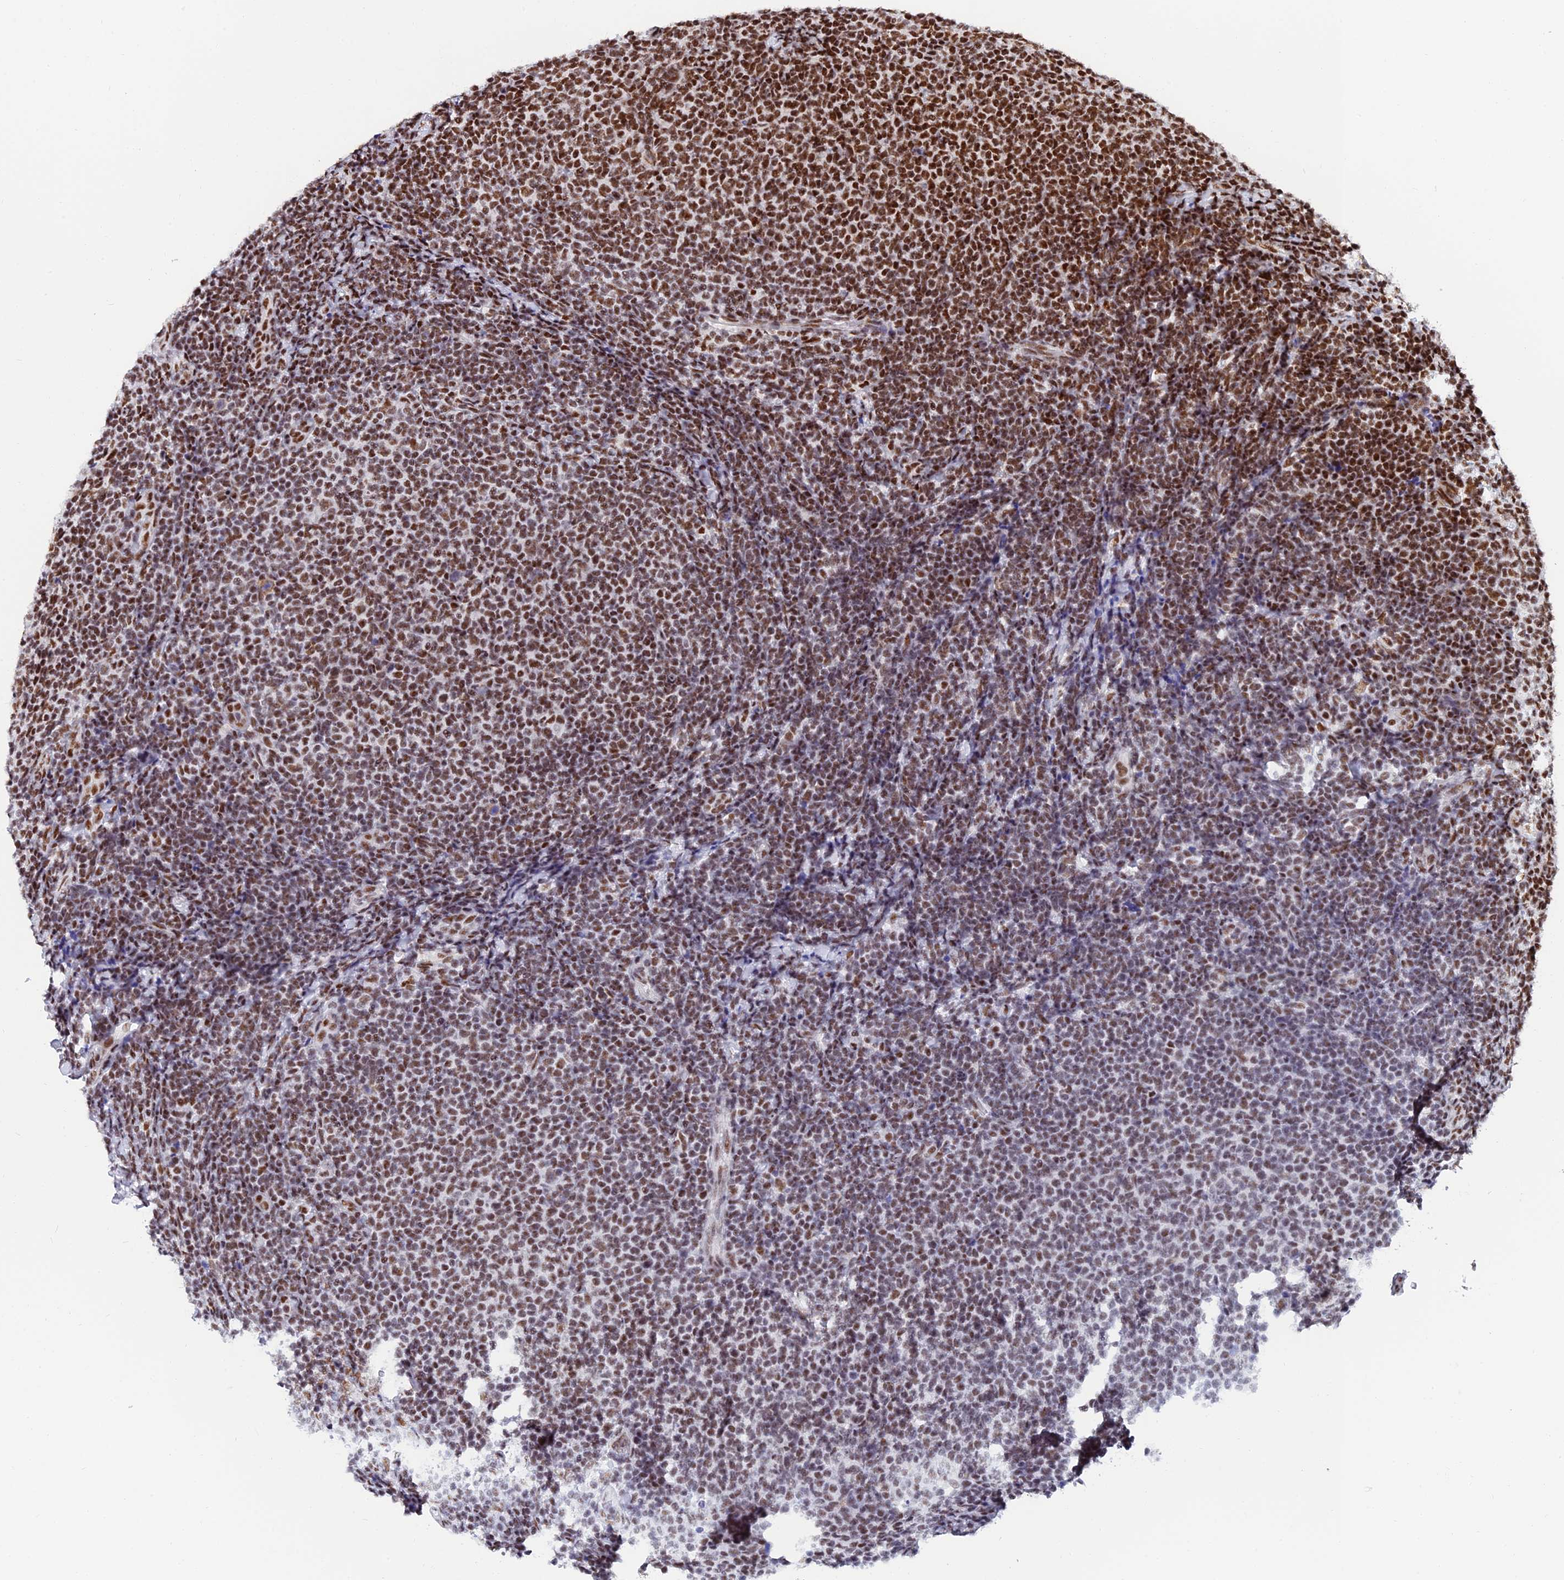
{"staining": {"intensity": "strong", "quantity": ">75%", "location": "nuclear"}, "tissue": "lymphoma", "cell_type": "Tumor cells", "image_type": "cancer", "snomed": [{"axis": "morphology", "description": "Malignant lymphoma, non-Hodgkin's type, Low grade"}, {"axis": "topography", "description": "Lymph node"}], "caption": "A high amount of strong nuclear expression is present in approximately >75% of tumor cells in malignant lymphoma, non-Hodgkin's type (low-grade) tissue.", "gene": "USP22", "patient": {"sex": "male", "age": 66}}